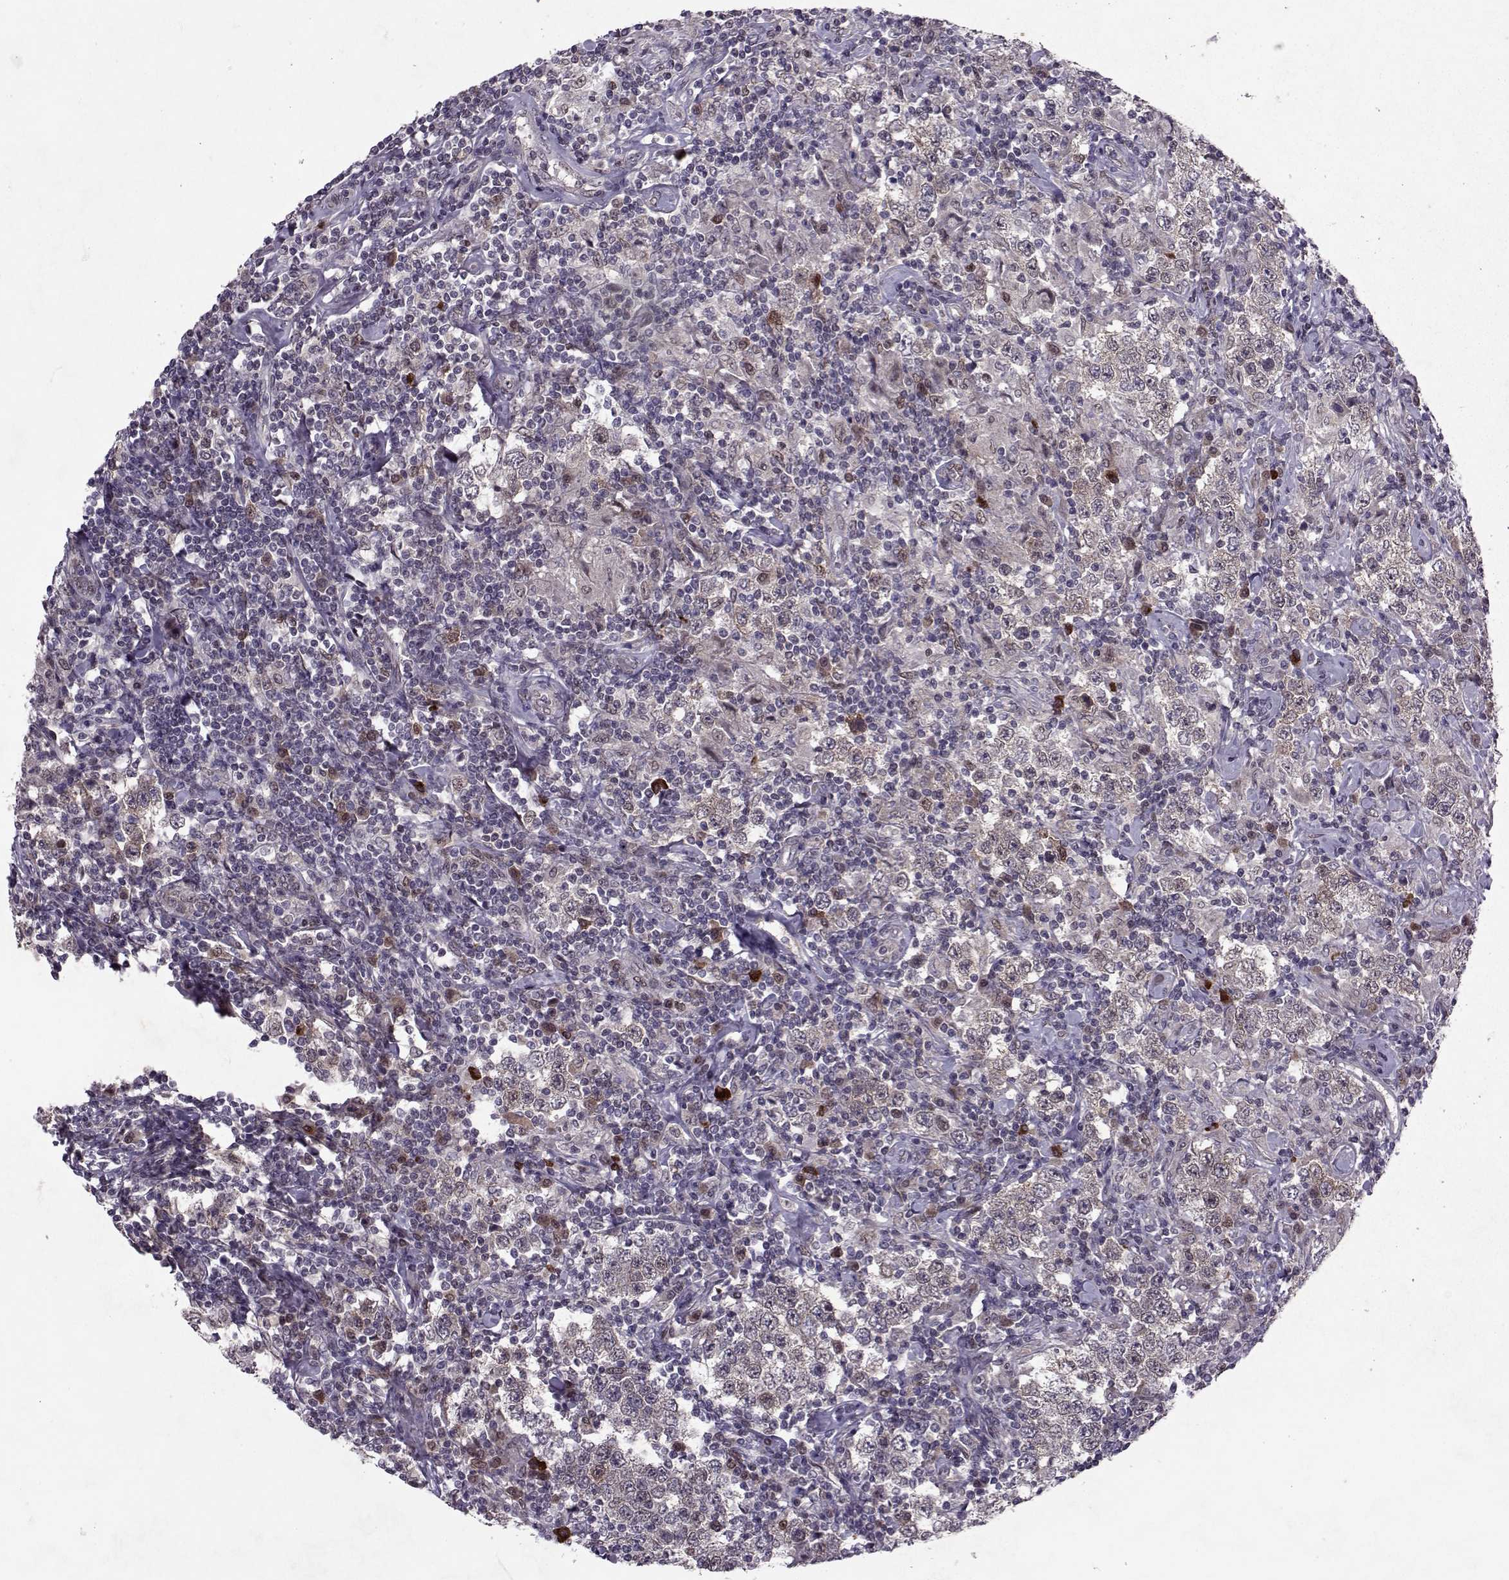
{"staining": {"intensity": "weak", "quantity": "25%-75%", "location": "cytoplasmic/membranous"}, "tissue": "testis cancer", "cell_type": "Tumor cells", "image_type": "cancer", "snomed": [{"axis": "morphology", "description": "Seminoma, NOS"}, {"axis": "morphology", "description": "Carcinoma, Embryonal, NOS"}, {"axis": "topography", "description": "Testis"}], "caption": "The histopathology image reveals a brown stain indicating the presence of a protein in the cytoplasmic/membranous of tumor cells in testis cancer. (DAB IHC with brightfield microscopy, high magnification).", "gene": "CDK4", "patient": {"sex": "male", "age": 41}}